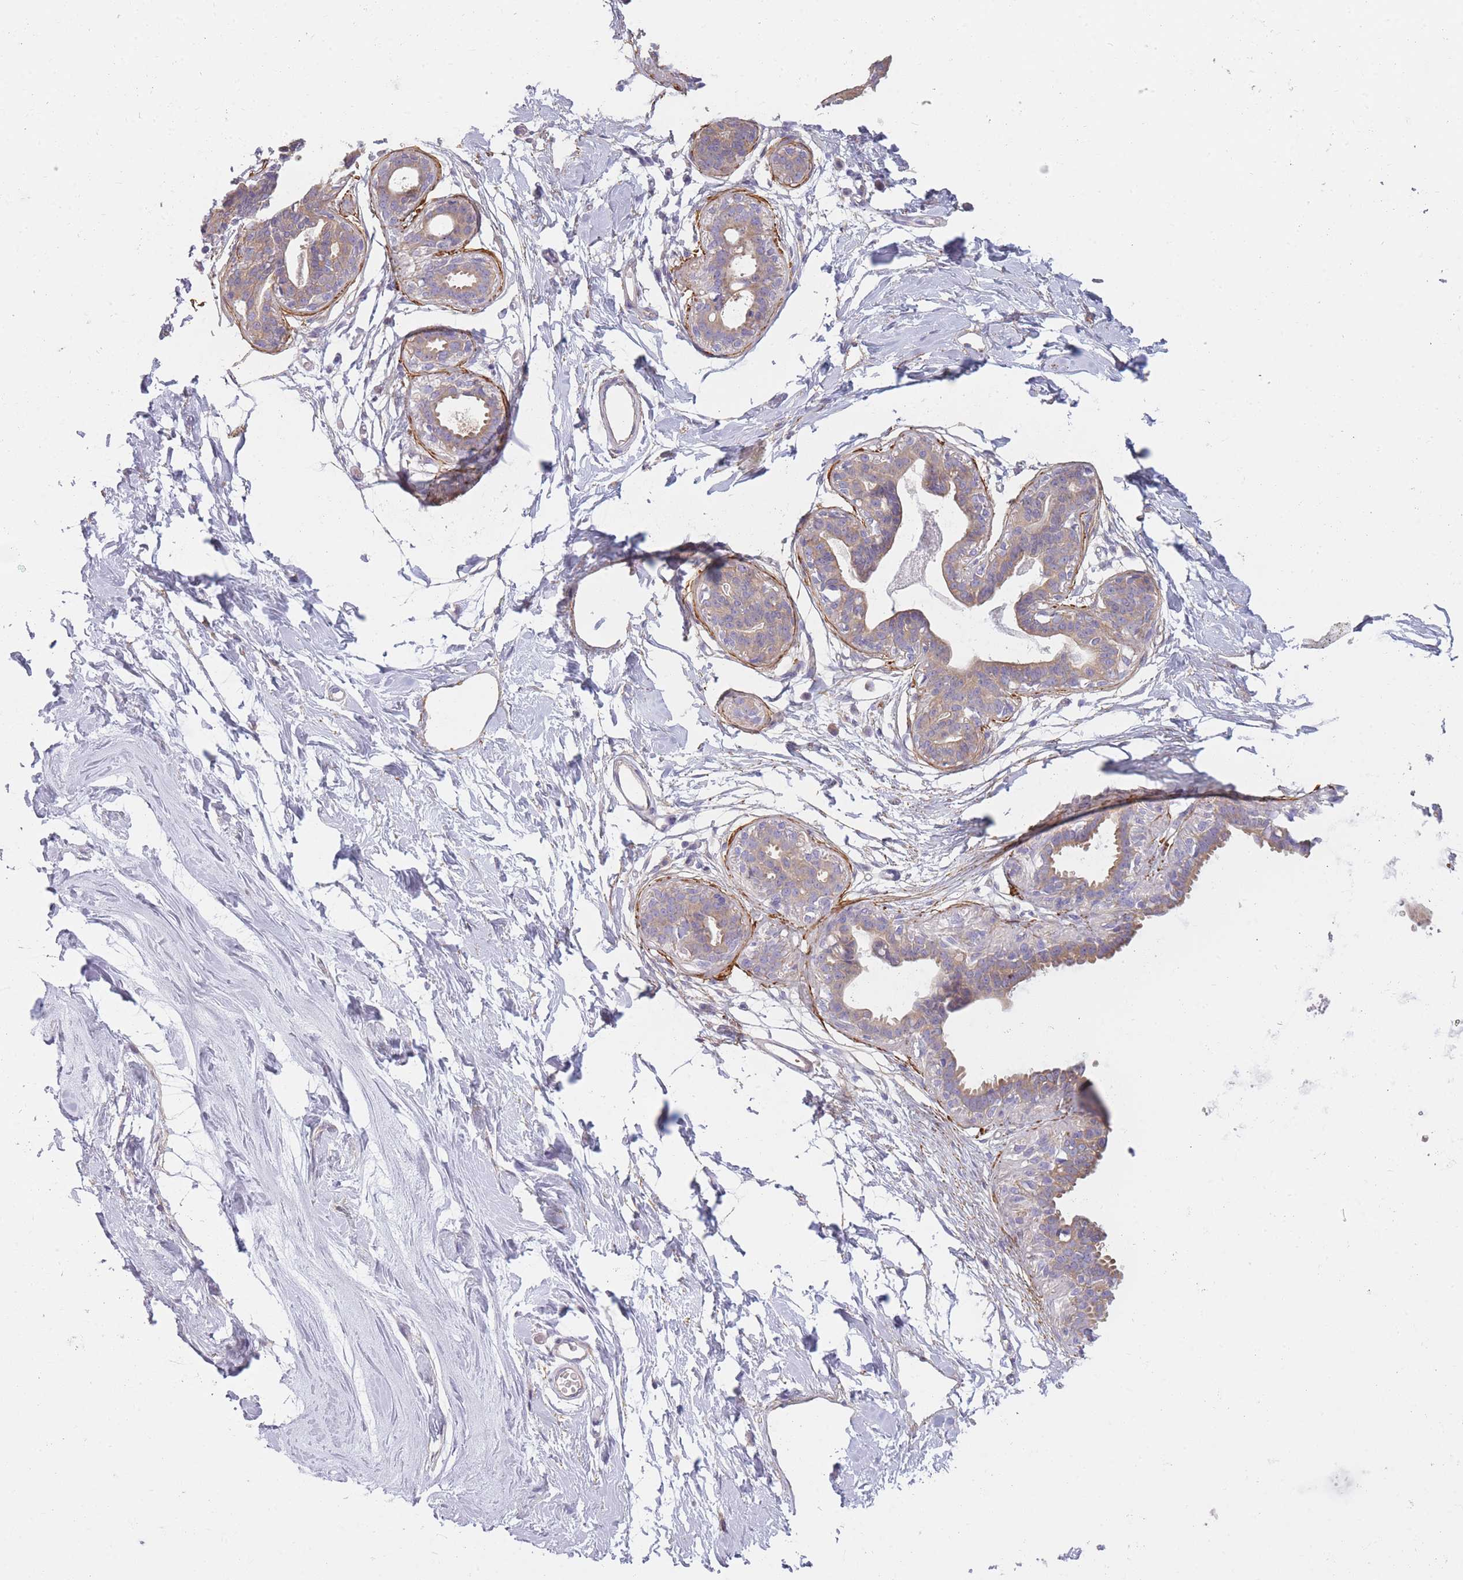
{"staining": {"intensity": "negative", "quantity": "none", "location": "none"}, "tissue": "breast", "cell_type": "Adipocytes", "image_type": "normal", "snomed": [{"axis": "morphology", "description": "Normal tissue, NOS"}, {"axis": "topography", "description": "Breast"}], "caption": "Immunohistochemistry (IHC) histopathology image of unremarkable breast: breast stained with DAB (3,3'-diaminobenzidine) reveals no significant protein staining in adipocytes. (Stains: DAB (3,3'-diaminobenzidine) immunohistochemistry with hematoxylin counter stain, Microscopy: brightfield microscopy at high magnification).", "gene": "AP3M1", "patient": {"sex": "female", "age": 45}}